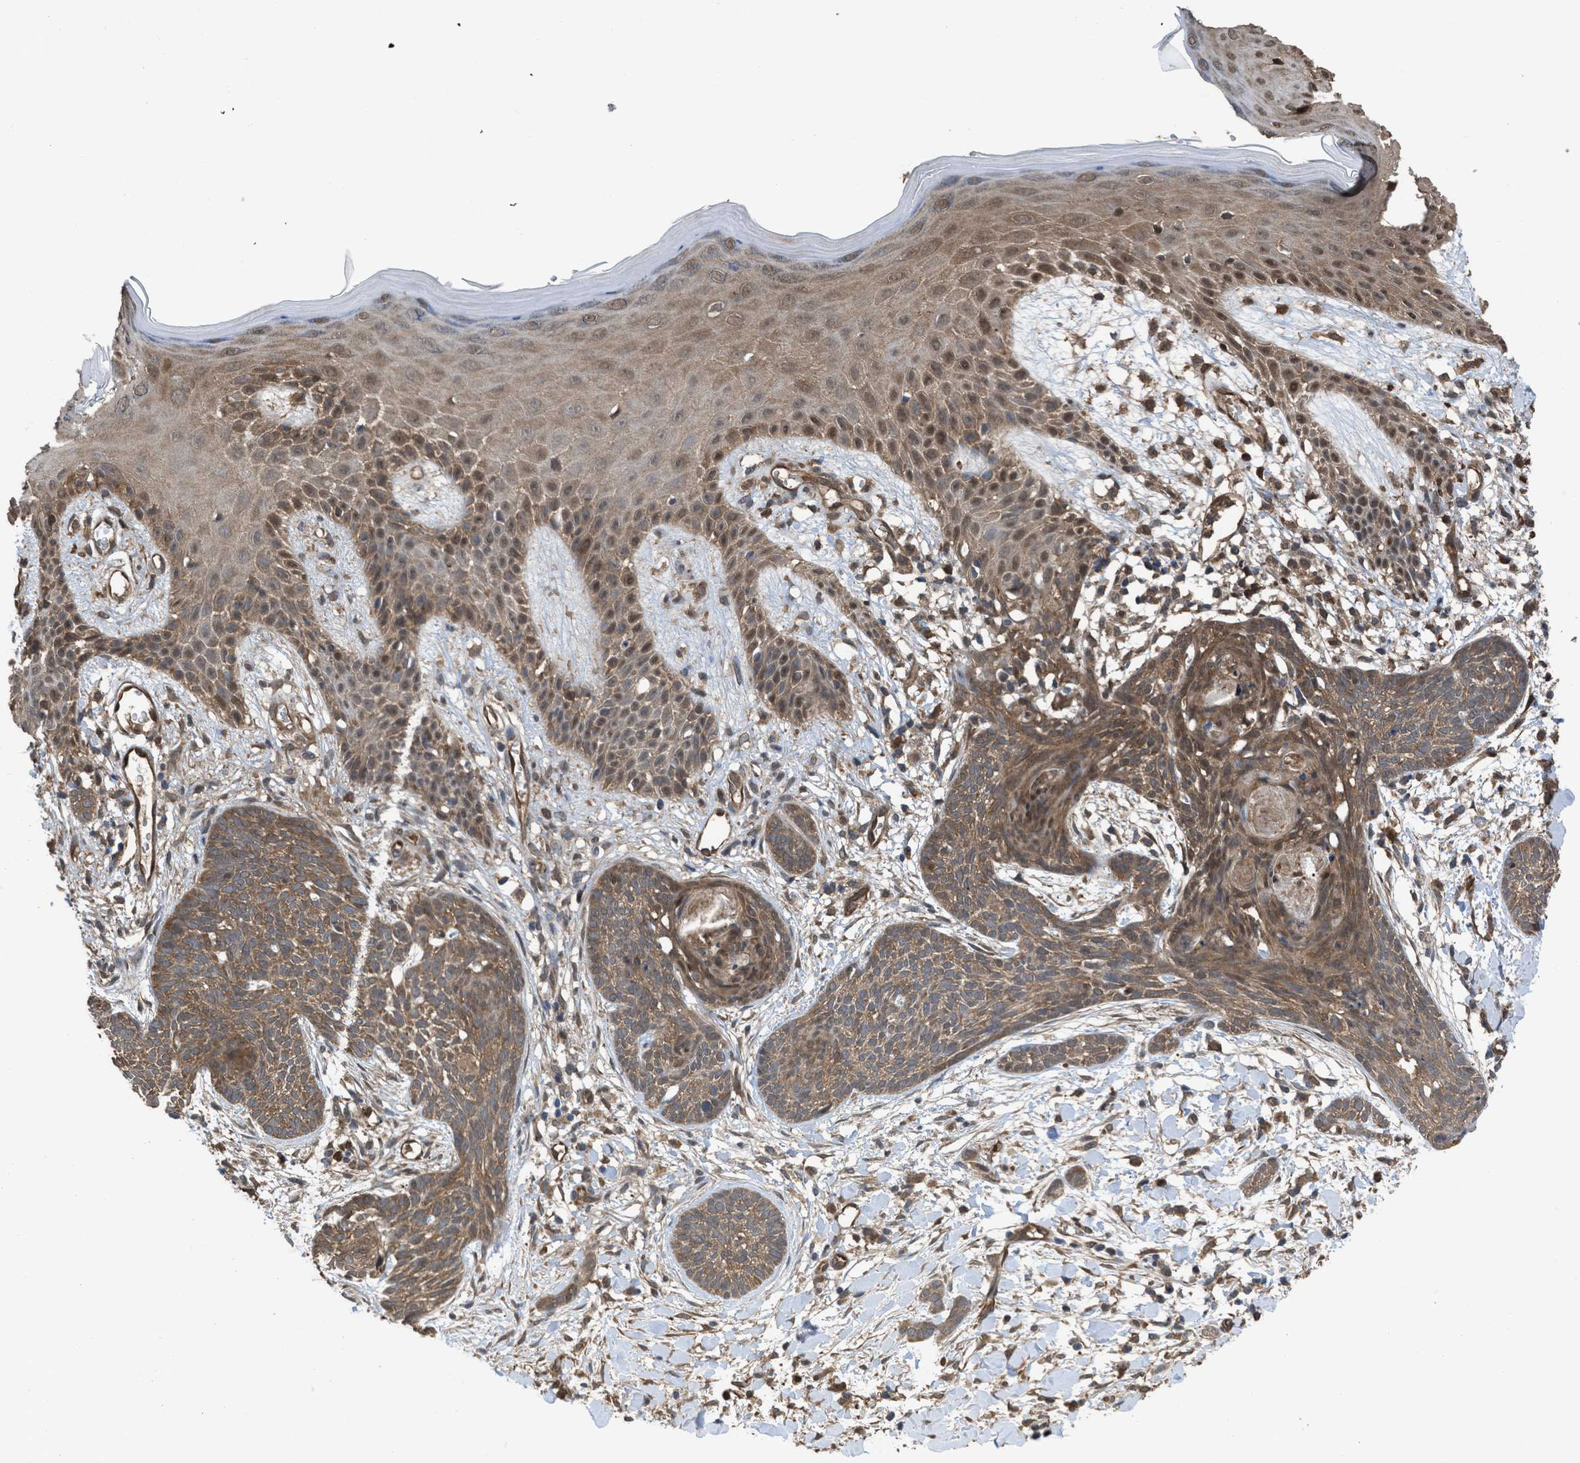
{"staining": {"intensity": "moderate", "quantity": ">75%", "location": "cytoplasmic/membranous"}, "tissue": "skin cancer", "cell_type": "Tumor cells", "image_type": "cancer", "snomed": [{"axis": "morphology", "description": "Basal cell carcinoma"}, {"axis": "topography", "description": "Skin"}], "caption": "A micrograph of skin cancer (basal cell carcinoma) stained for a protein displays moderate cytoplasmic/membranous brown staining in tumor cells.", "gene": "YWHAG", "patient": {"sex": "female", "age": 59}}